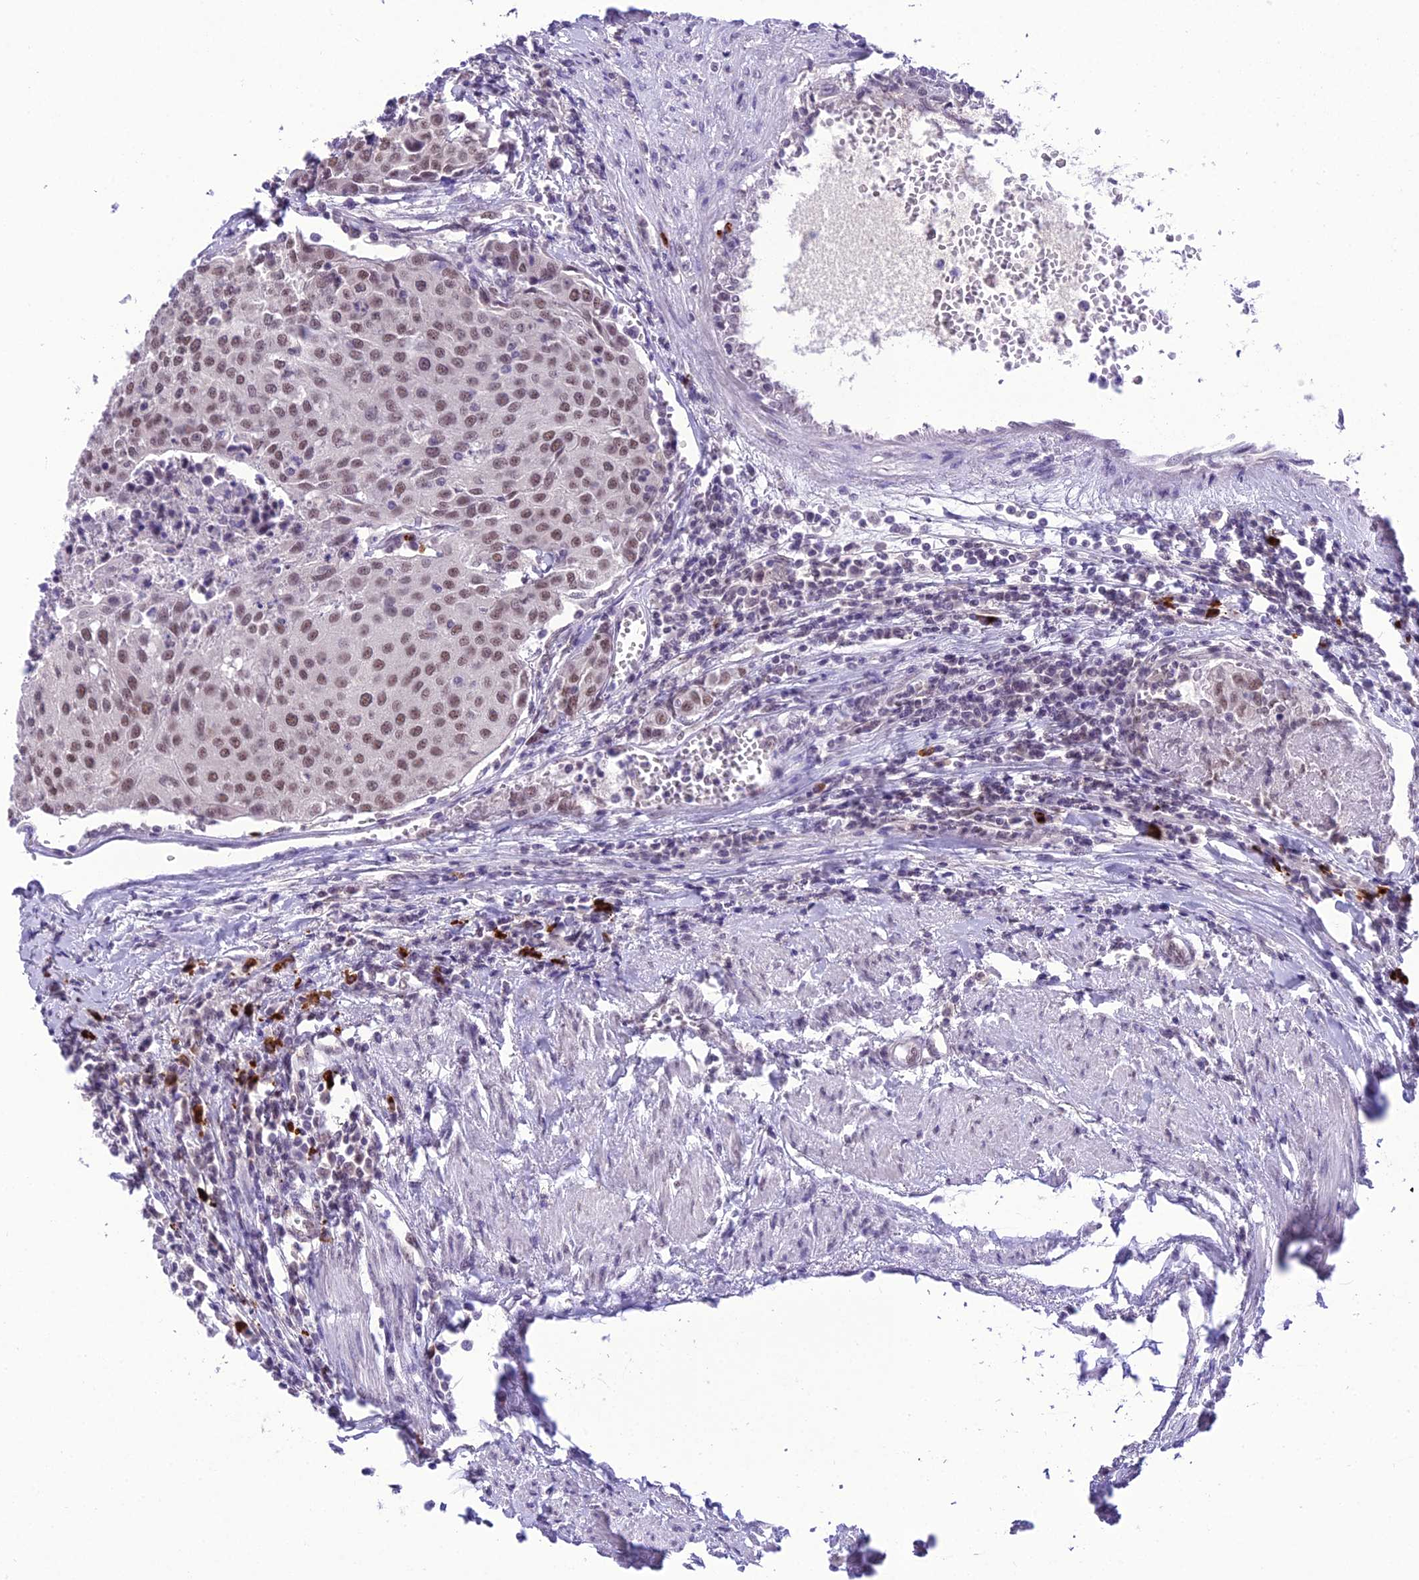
{"staining": {"intensity": "moderate", "quantity": ">75%", "location": "nuclear"}, "tissue": "urothelial cancer", "cell_type": "Tumor cells", "image_type": "cancer", "snomed": [{"axis": "morphology", "description": "Urothelial carcinoma, High grade"}, {"axis": "topography", "description": "Urinary bladder"}], "caption": "Protein analysis of urothelial cancer tissue demonstrates moderate nuclear staining in approximately >75% of tumor cells.", "gene": "SH3RF3", "patient": {"sex": "female", "age": 85}}